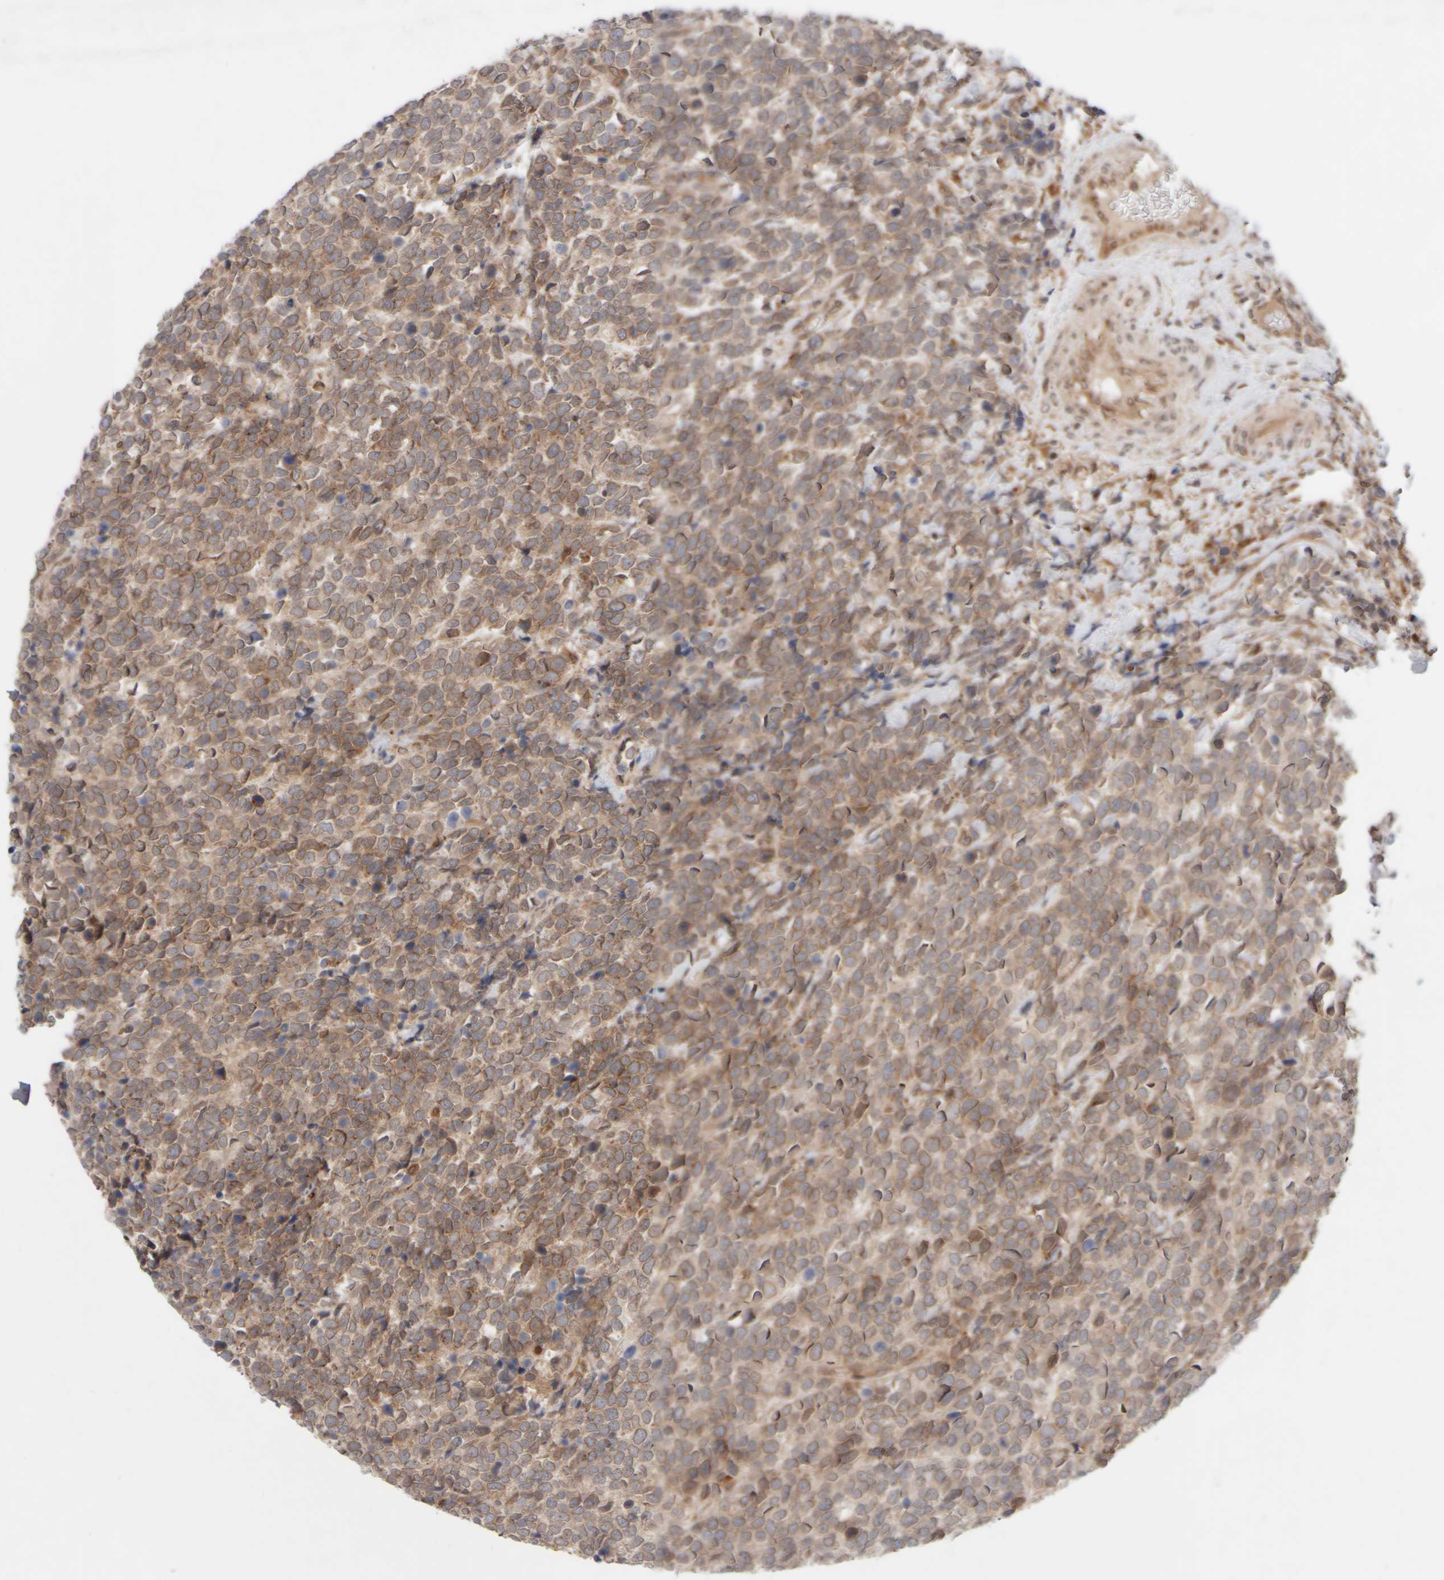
{"staining": {"intensity": "weak", "quantity": ">75%", "location": "cytoplasmic/membranous"}, "tissue": "urothelial cancer", "cell_type": "Tumor cells", "image_type": "cancer", "snomed": [{"axis": "morphology", "description": "Urothelial carcinoma, High grade"}, {"axis": "topography", "description": "Urinary bladder"}], "caption": "A photomicrograph of human high-grade urothelial carcinoma stained for a protein displays weak cytoplasmic/membranous brown staining in tumor cells. (brown staining indicates protein expression, while blue staining denotes nuclei).", "gene": "GCN1", "patient": {"sex": "female", "age": 82}}